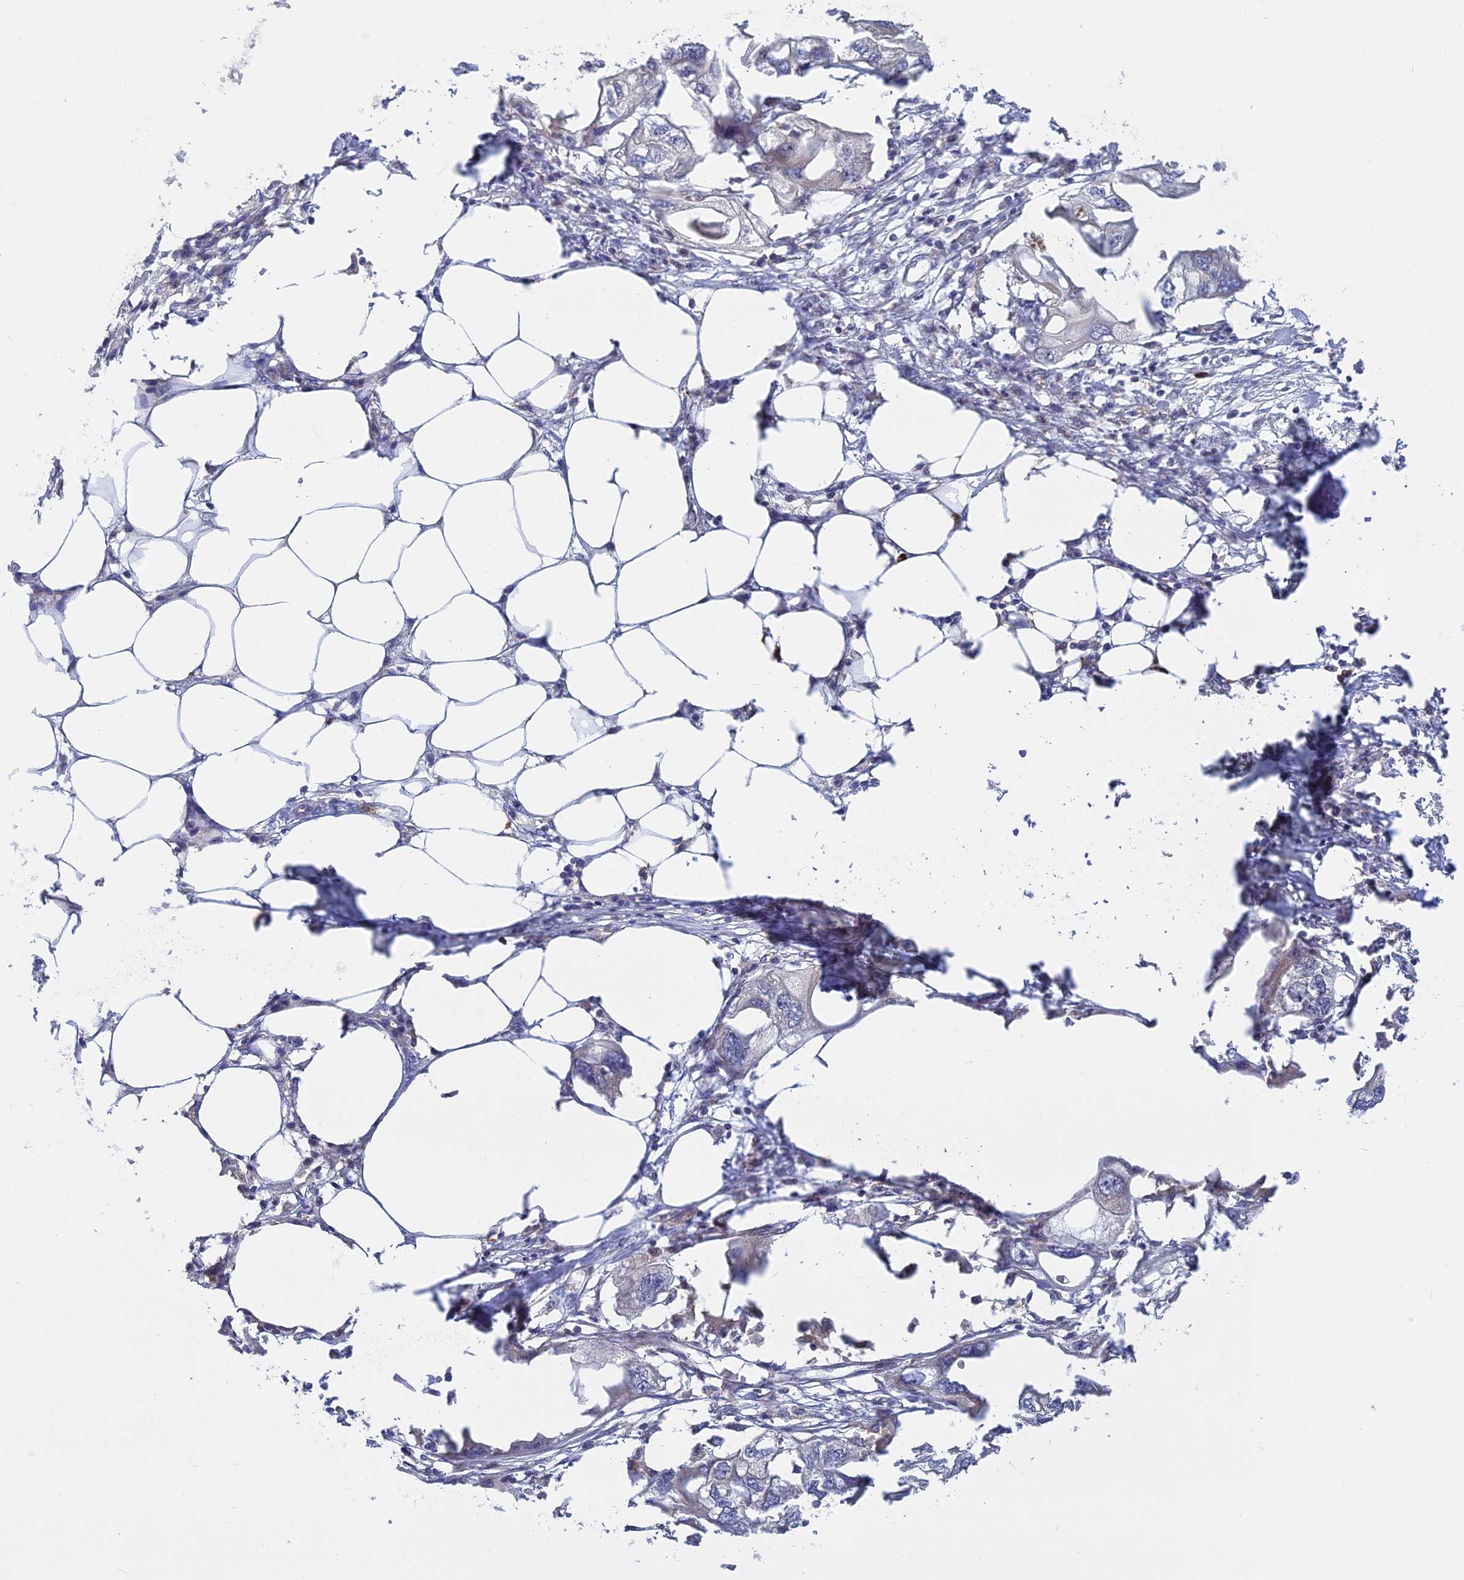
{"staining": {"intensity": "negative", "quantity": "none", "location": "none"}, "tissue": "endometrial cancer", "cell_type": "Tumor cells", "image_type": "cancer", "snomed": [{"axis": "morphology", "description": "Adenocarcinoma, NOS"}, {"axis": "morphology", "description": "Adenocarcinoma, metastatic, NOS"}, {"axis": "topography", "description": "Adipose tissue"}, {"axis": "topography", "description": "Endometrium"}], "caption": "This photomicrograph is of metastatic adenocarcinoma (endometrial) stained with immunohistochemistry to label a protein in brown with the nuclei are counter-stained blue. There is no positivity in tumor cells.", "gene": "IL21R", "patient": {"sex": "female", "age": 67}}